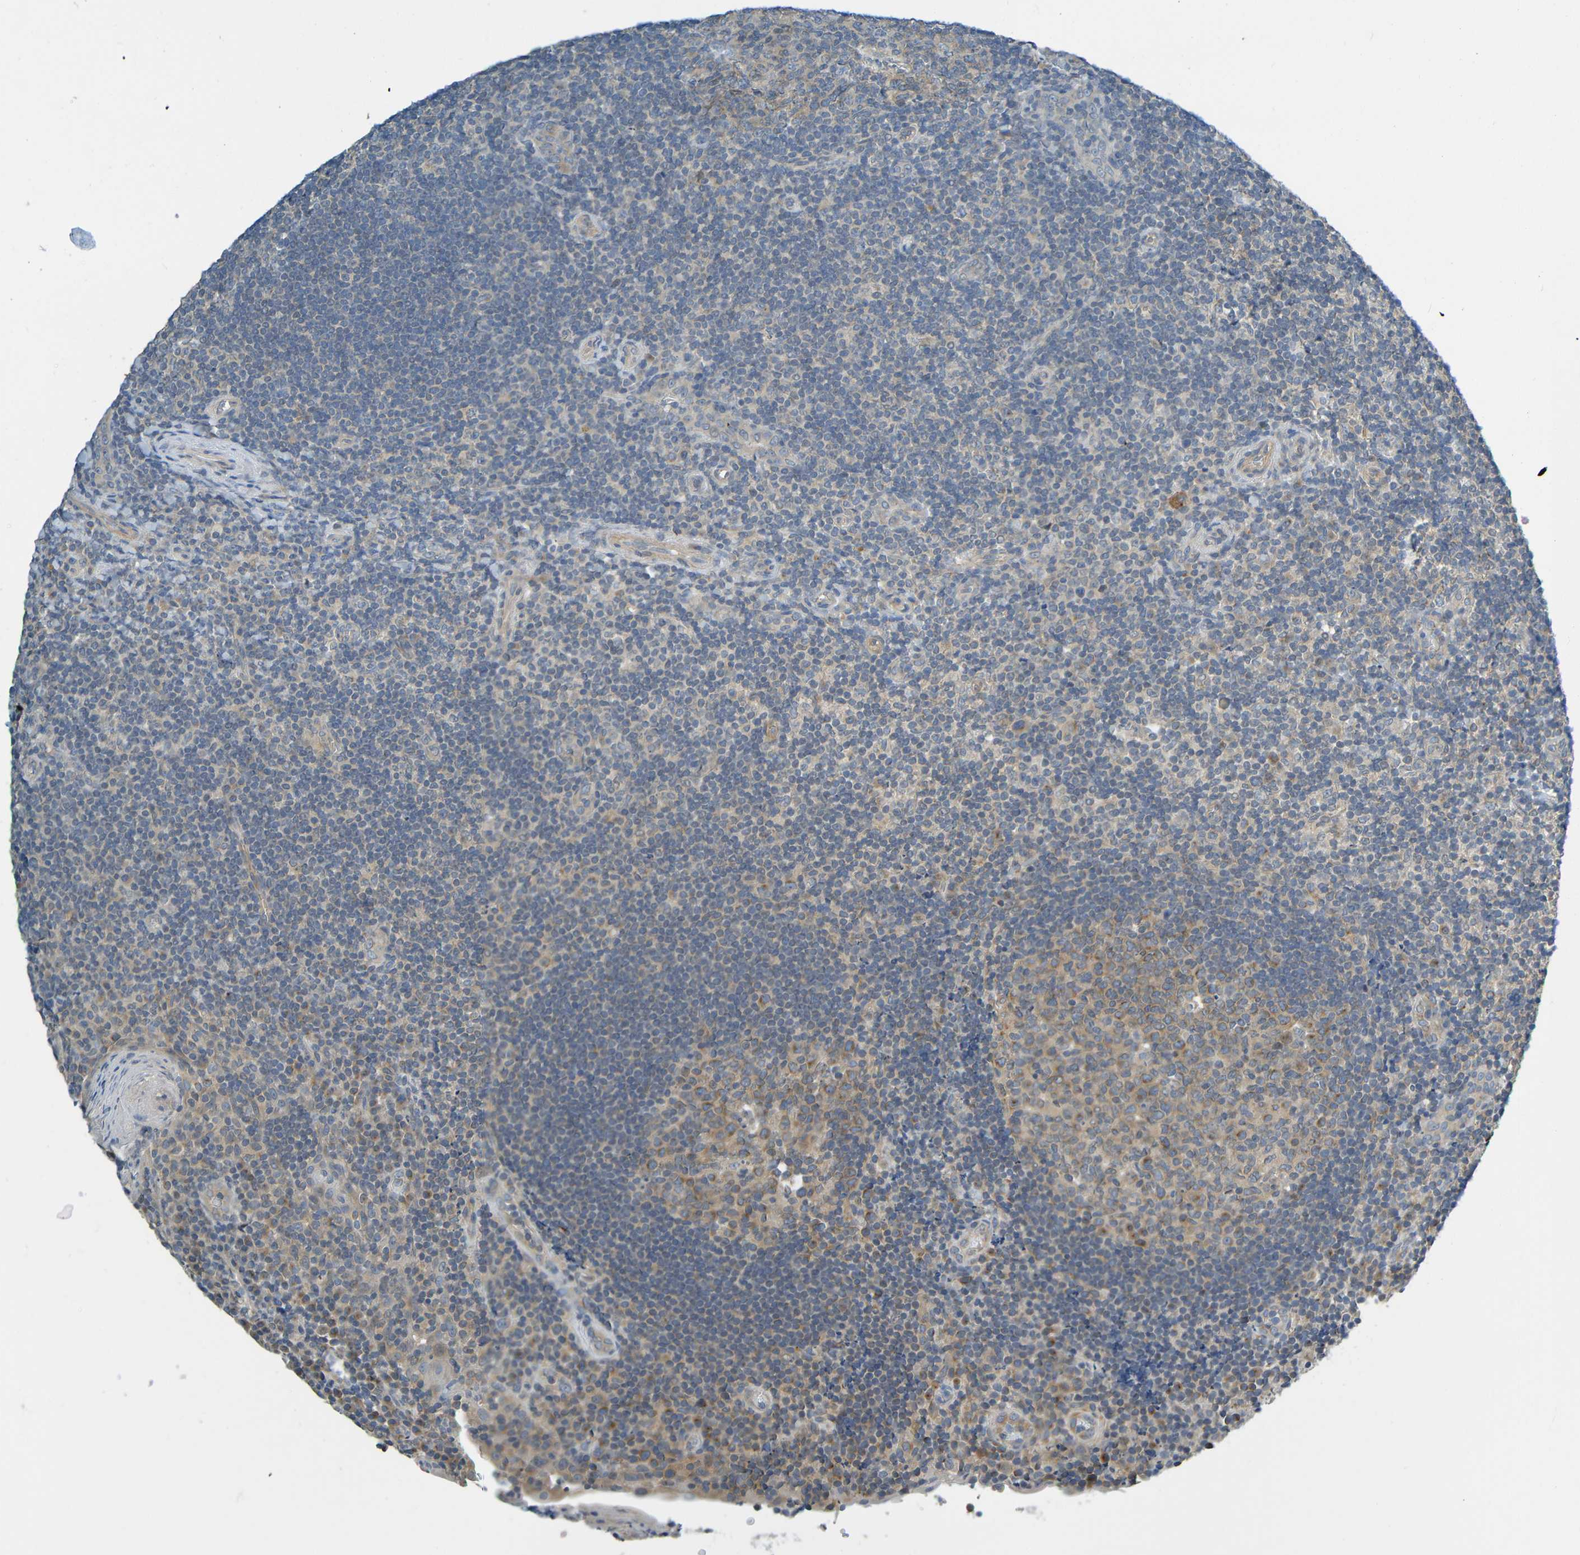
{"staining": {"intensity": "moderate", "quantity": ">75%", "location": "cytoplasmic/membranous"}, "tissue": "tonsil", "cell_type": "Germinal center cells", "image_type": "normal", "snomed": [{"axis": "morphology", "description": "Normal tissue, NOS"}, {"axis": "topography", "description": "Tonsil"}], "caption": "Tonsil stained with immunohistochemistry (IHC) exhibits moderate cytoplasmic/membranous expression in approximately >75% of germinal center cells. The staining was performed using DAB to visualize the protein expression in brown, while the nuclei were stained in blue with hematoxylin (Magnification: 20x).", "gene": "CYP4F2", "patient": {"sex": "male", "age": 37}}